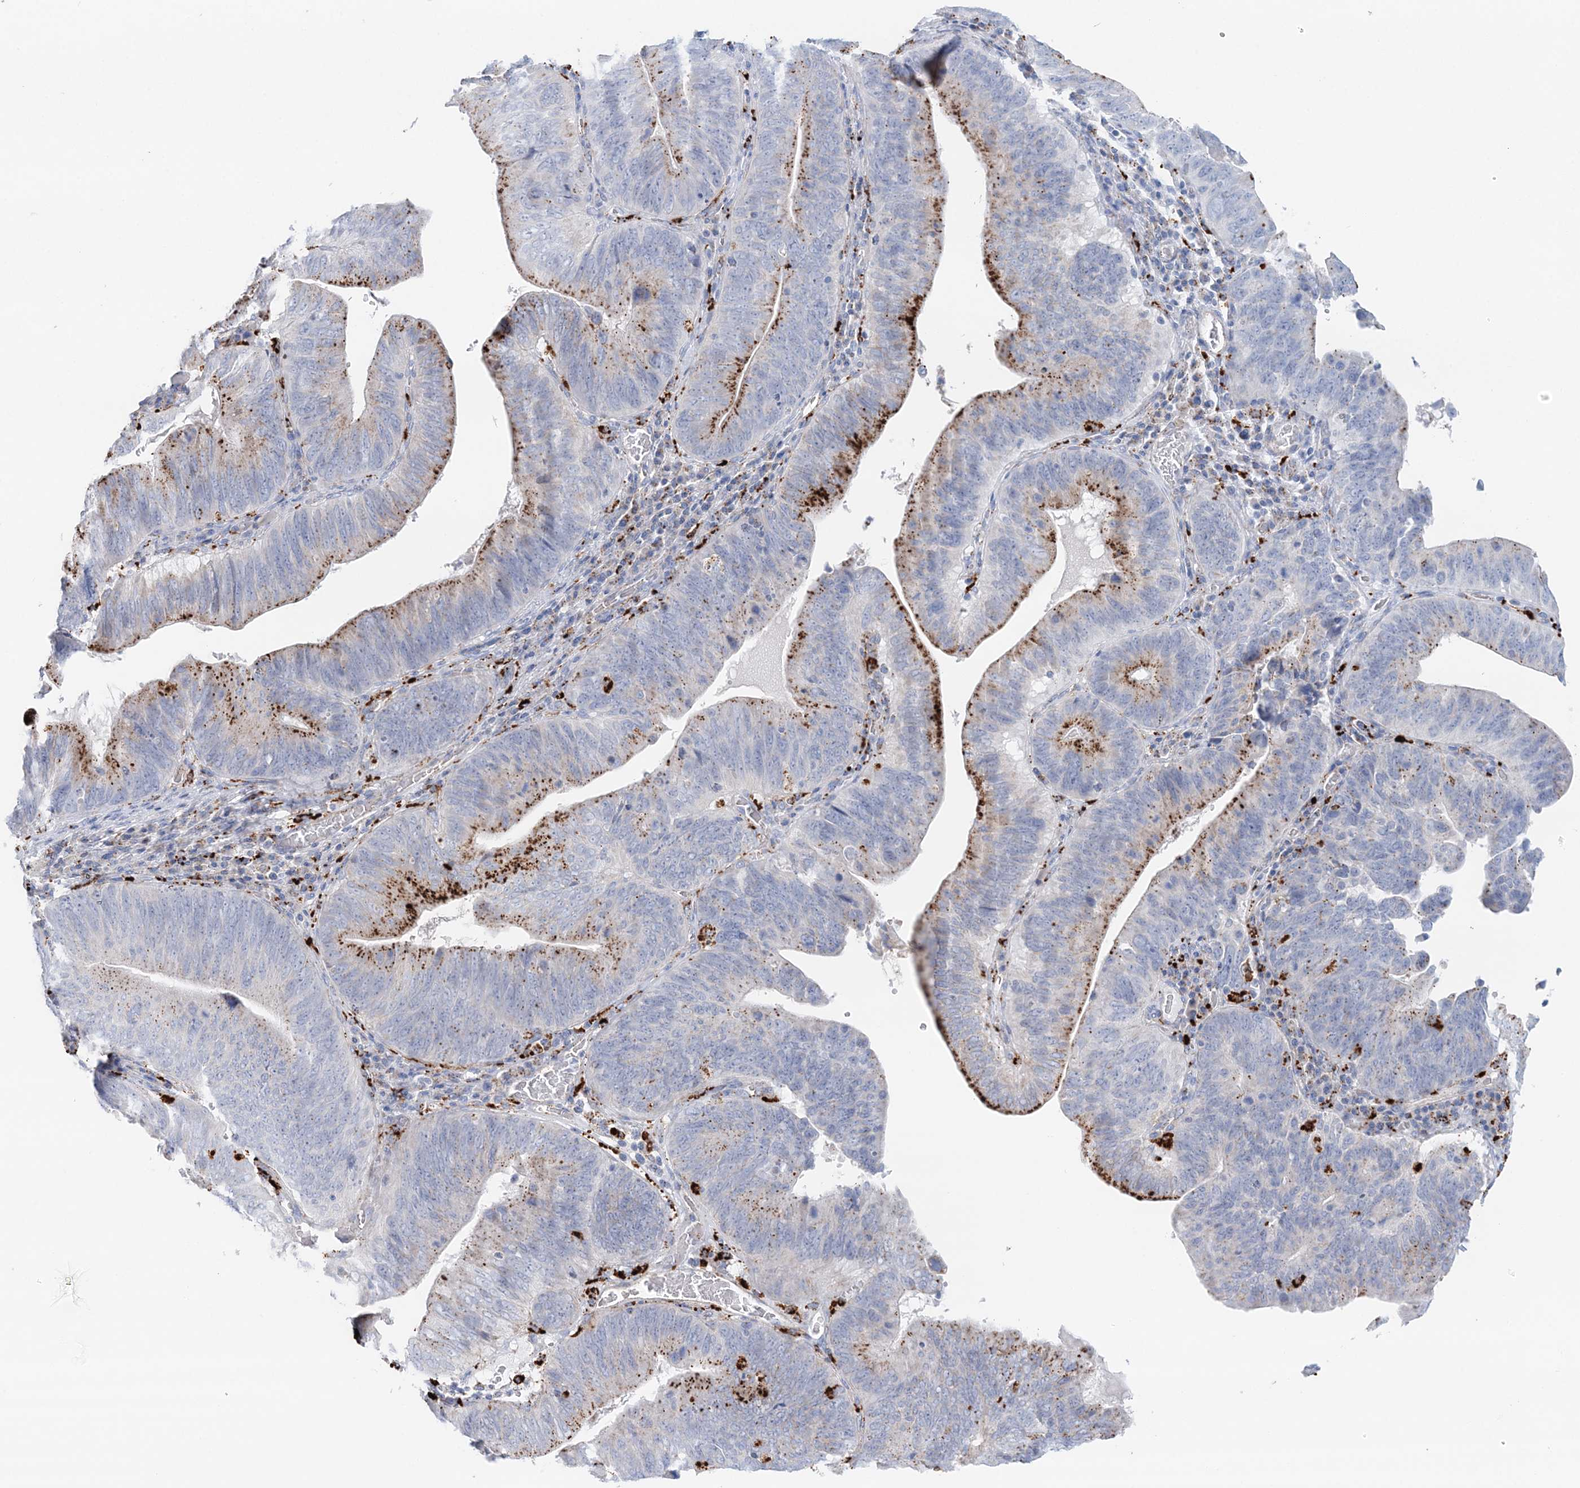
{"staining": {"intensity": "moderate", "quantity": "25%-75%", "location": "cytoplasmic/membranous"}, "tissue": "pancreatic cancer", "cell_type": "Tumor cells", "image_type": "cancer", "snomed": [{"axis": "morphology", "description": "Adenocarcinoma, NOS"}, {"axis": "topography", "description": "Pancreas"}], "caption": "The image demonstrates a brown stain indicating the presence of a protein in the cytoplasmic/membranous of tumor cells in pancreatic adenocarcinoma. The staining was performed using DAB, with brown indicating positive protein expression. Nuclei are stained blue with hematoxylin.", "gene": "TPP1", "patient": {"sex": "male", "age": 63}}